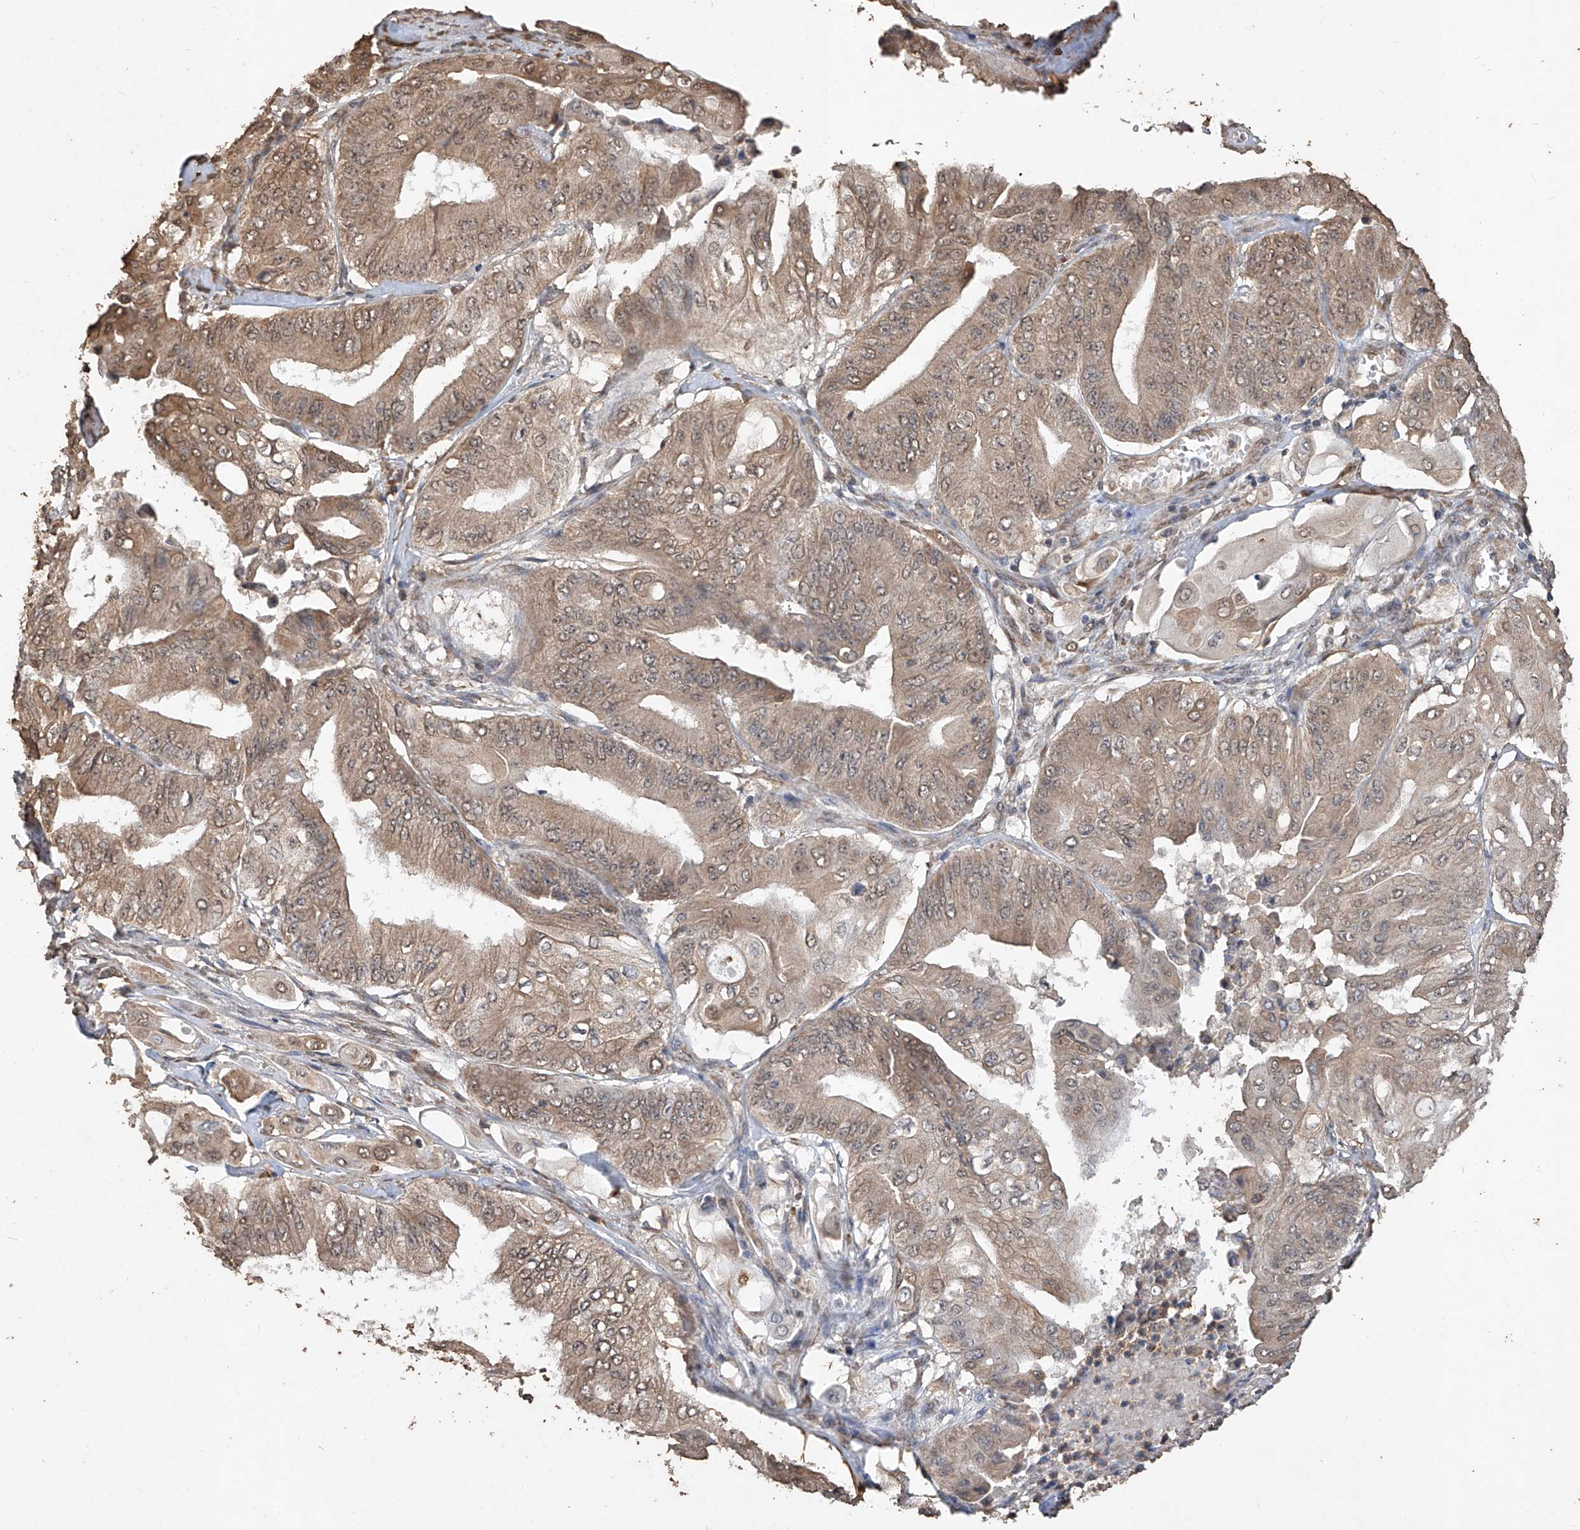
{"staining": {"intensity": "moderate", "quantity": ">75%", "location": "cytoplasmic/membranous,nuclear"}, "tissue": "pancreatic cancer", "cell_type": "Tumor cells", "image_type": "cancer", "snomed": [{"axis": "morphology", "description": "Adenocarcinoma, NOS"}, {"axis": "topography", "description": "Pancreas"}], "caption": "Immunohistochemistry photomicrograph of neoplastic tissue: pancreatic cancer stained using IHC displays medium levels of moderate protein expression localized specifically in the cytoplasmic/membranous and nuclear of tumor cells, appearing as a cytoplasmic/membranous and nuclear brown color.", "gene": "ELOVL1", "patient": {"sex": "female", "age": 77}}